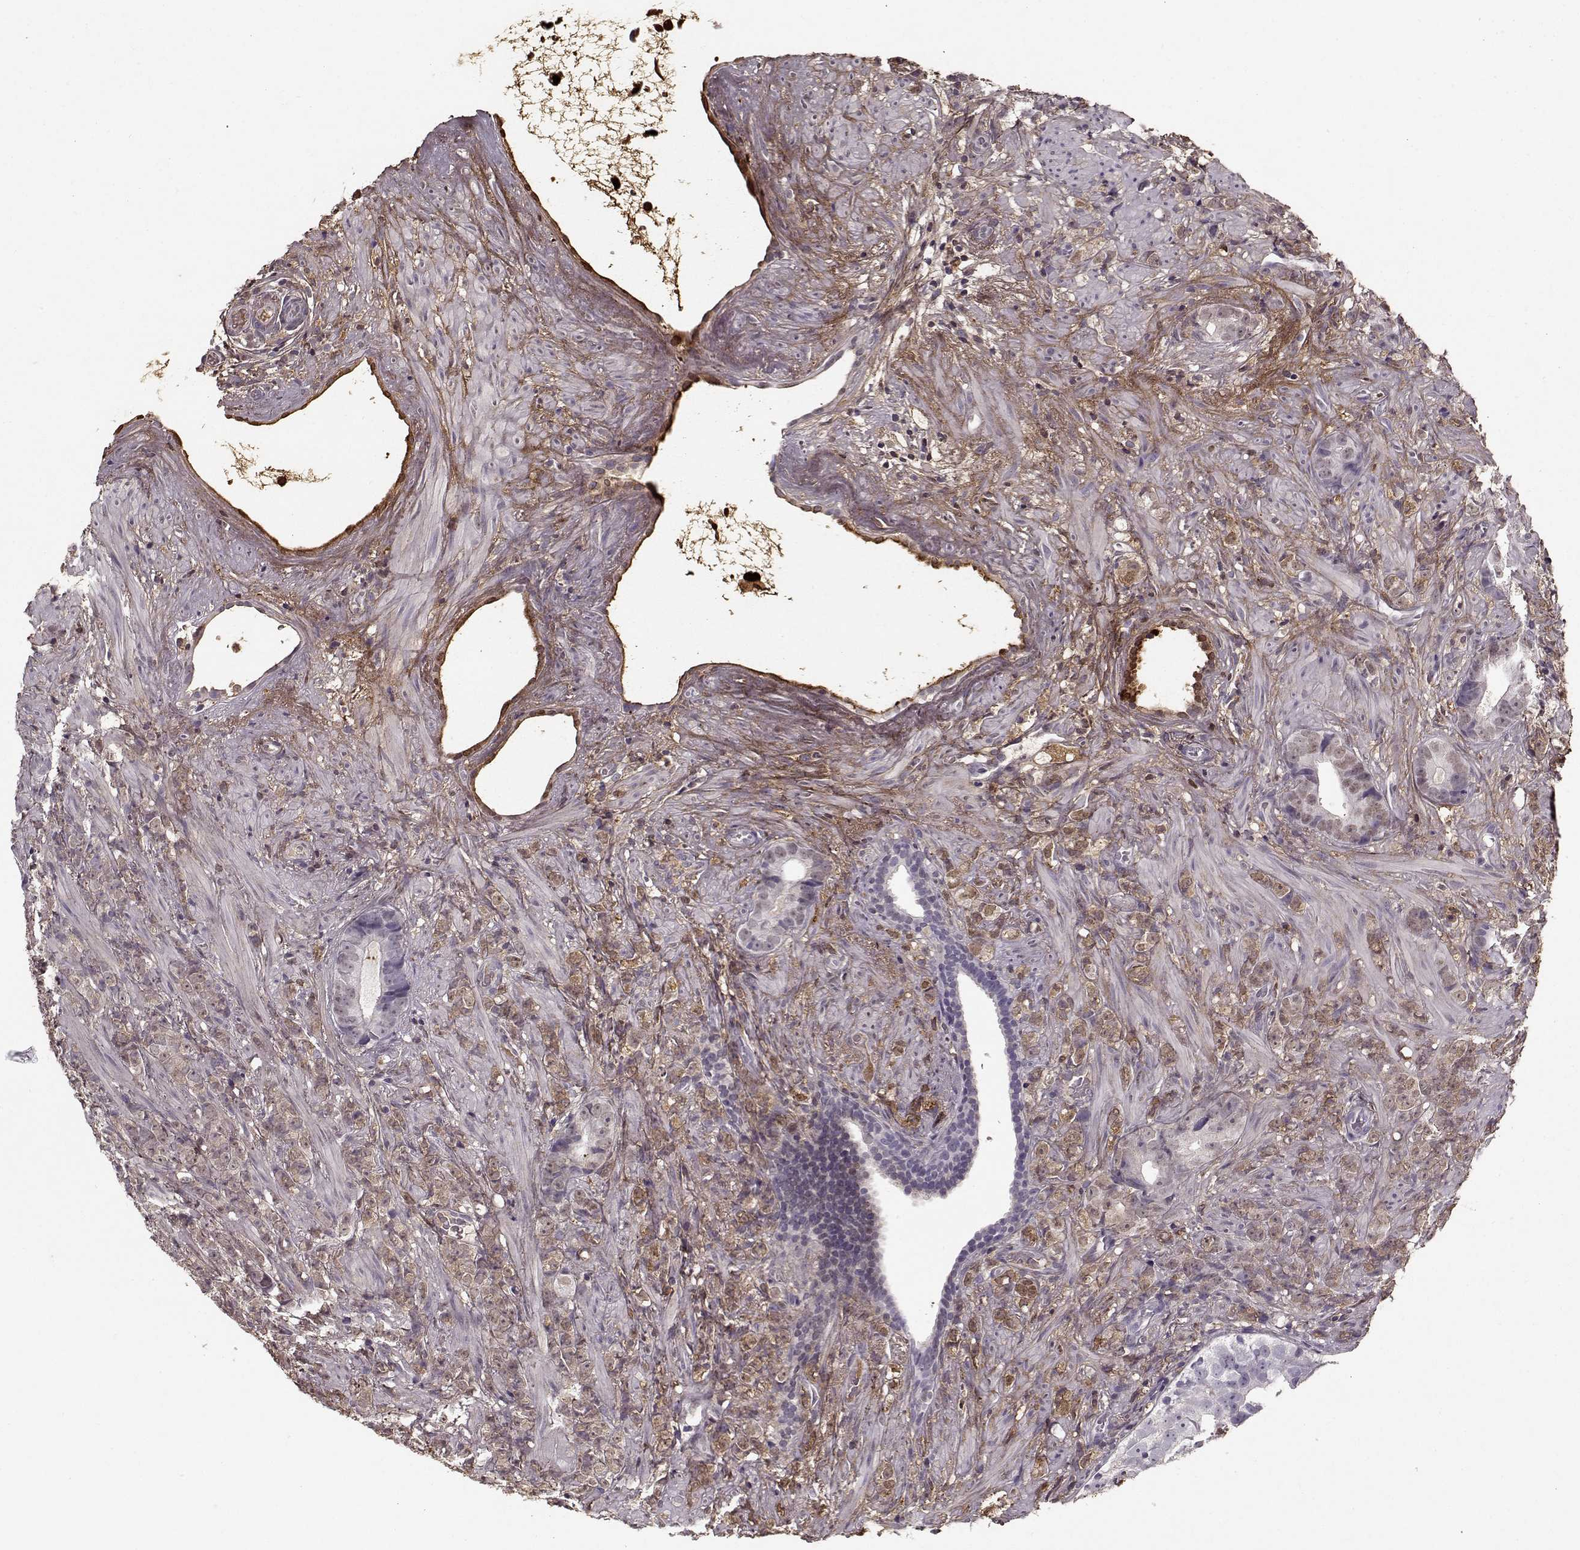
{"staining": {"intensity": "negative", "quantity": "none", "location": "none"}, "tissue": "prostate cancer", "cell_type": "Tumor cells", "image_type": "cancer", "snomed": [{"axis": "morphology", "description": "Adenocarcinoma, High grade"}, {"axis": "topography", "description": "Prostate"}], "caption": "There is no significant expression in tumor cells of prostate high-grade adenocarcinoma. (Brightfield microscopy of DAB IHC at high magnification).", "gene": "LUM", "patient": {"sex": "male", "age": 81}}